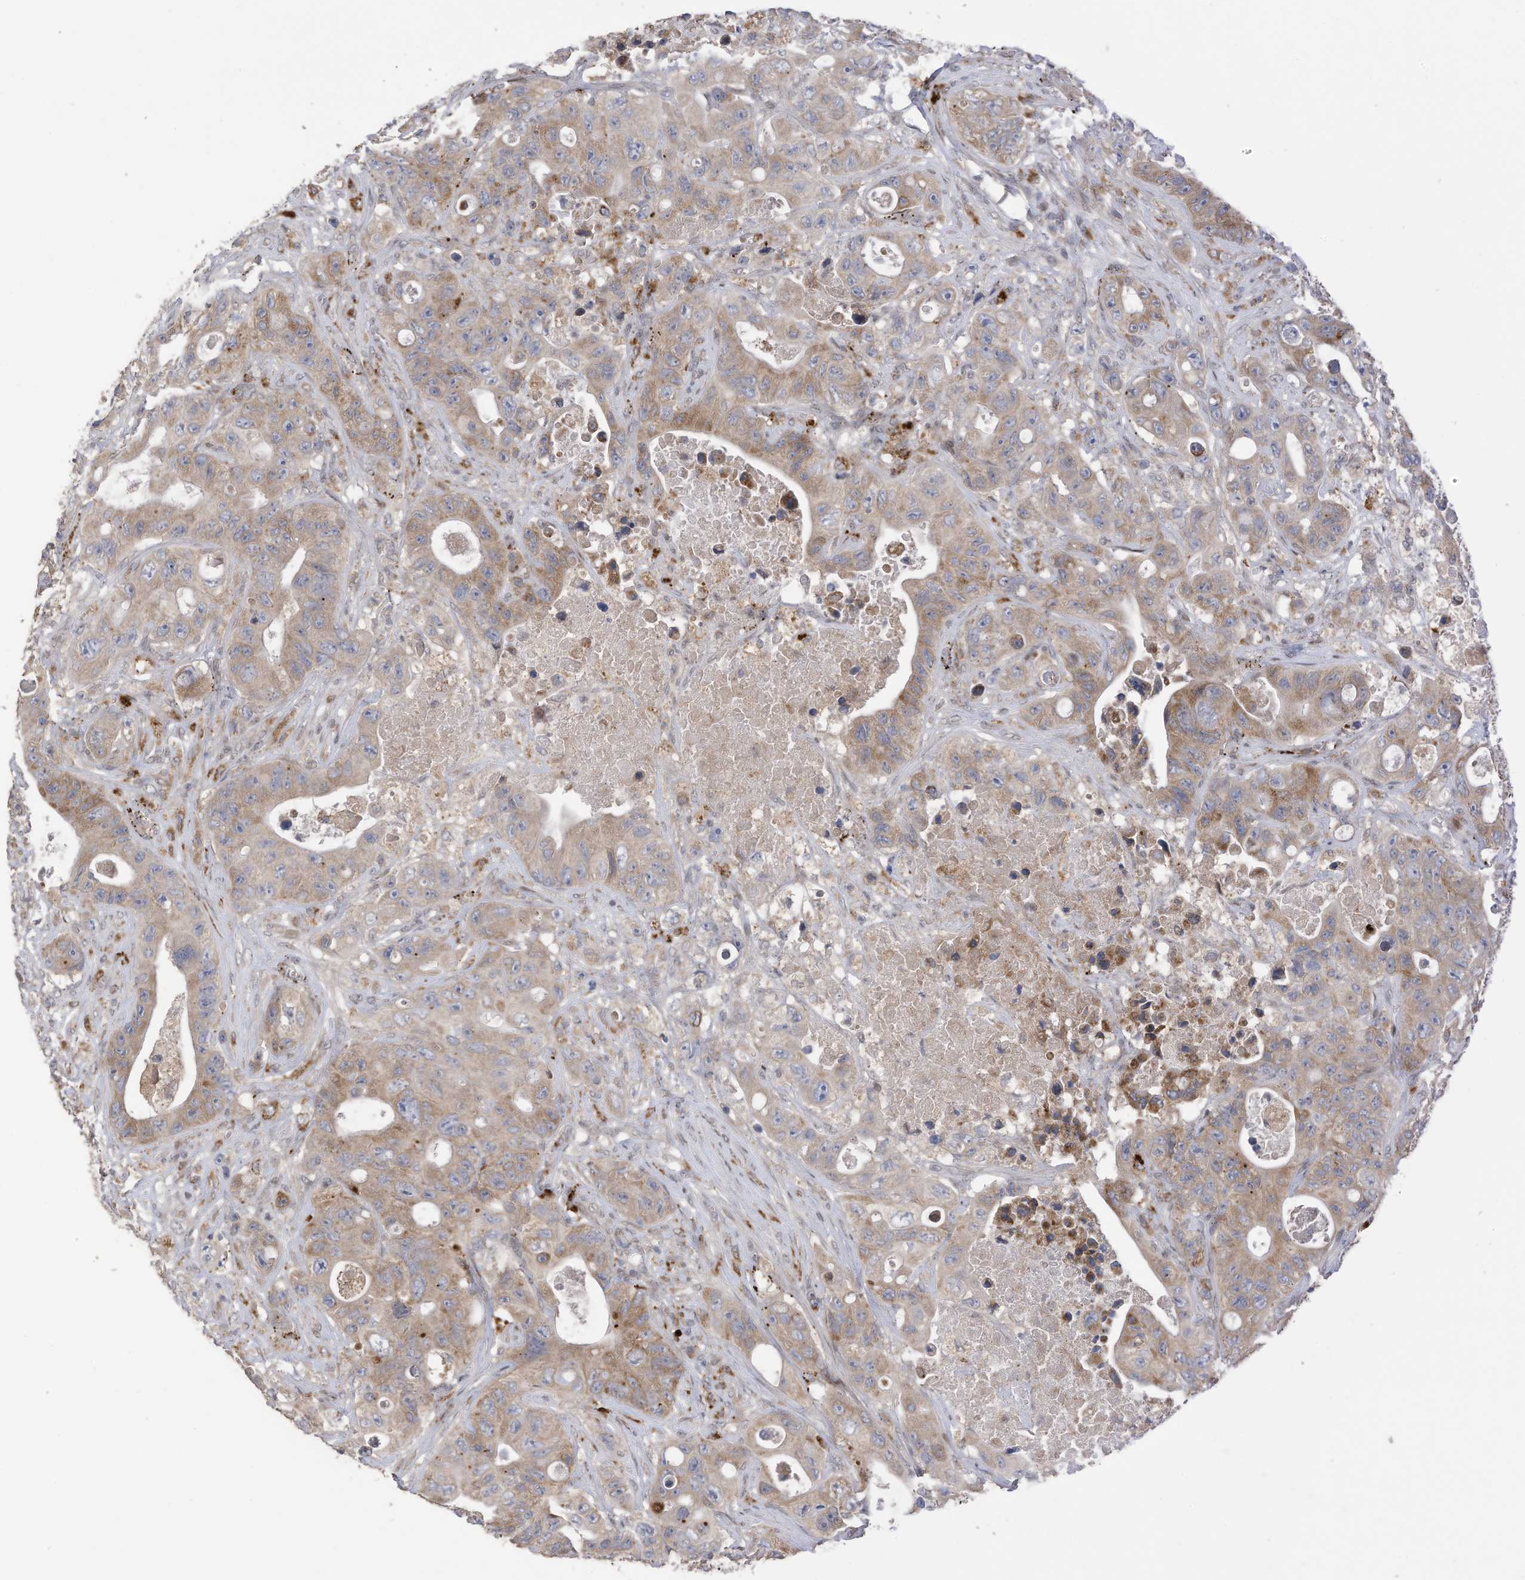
{"staining": {"intensity": "moderate", "quantity": ">75%", "location": "cytoplasmic/membranous"}, "tissue": "colorectal cancer", "cell_type": "Tumor cells", "image_type": "cancer", "snomed": [{"axis": "morphology", "description": "Adenocarcinoma, NOS"}, {"axis": "topography", "description": "Colon"}], "caption": "Immunohistochemistry (IHC) image of human adenocarcinoma (colorectal) stained for a protein (brown), which displays medium levels of moderate cytoplasmic/membranous staining in approximately >75% of tumor cells.", "gene": "RABL3", "patient": {"sex": "female", "age": 46}}